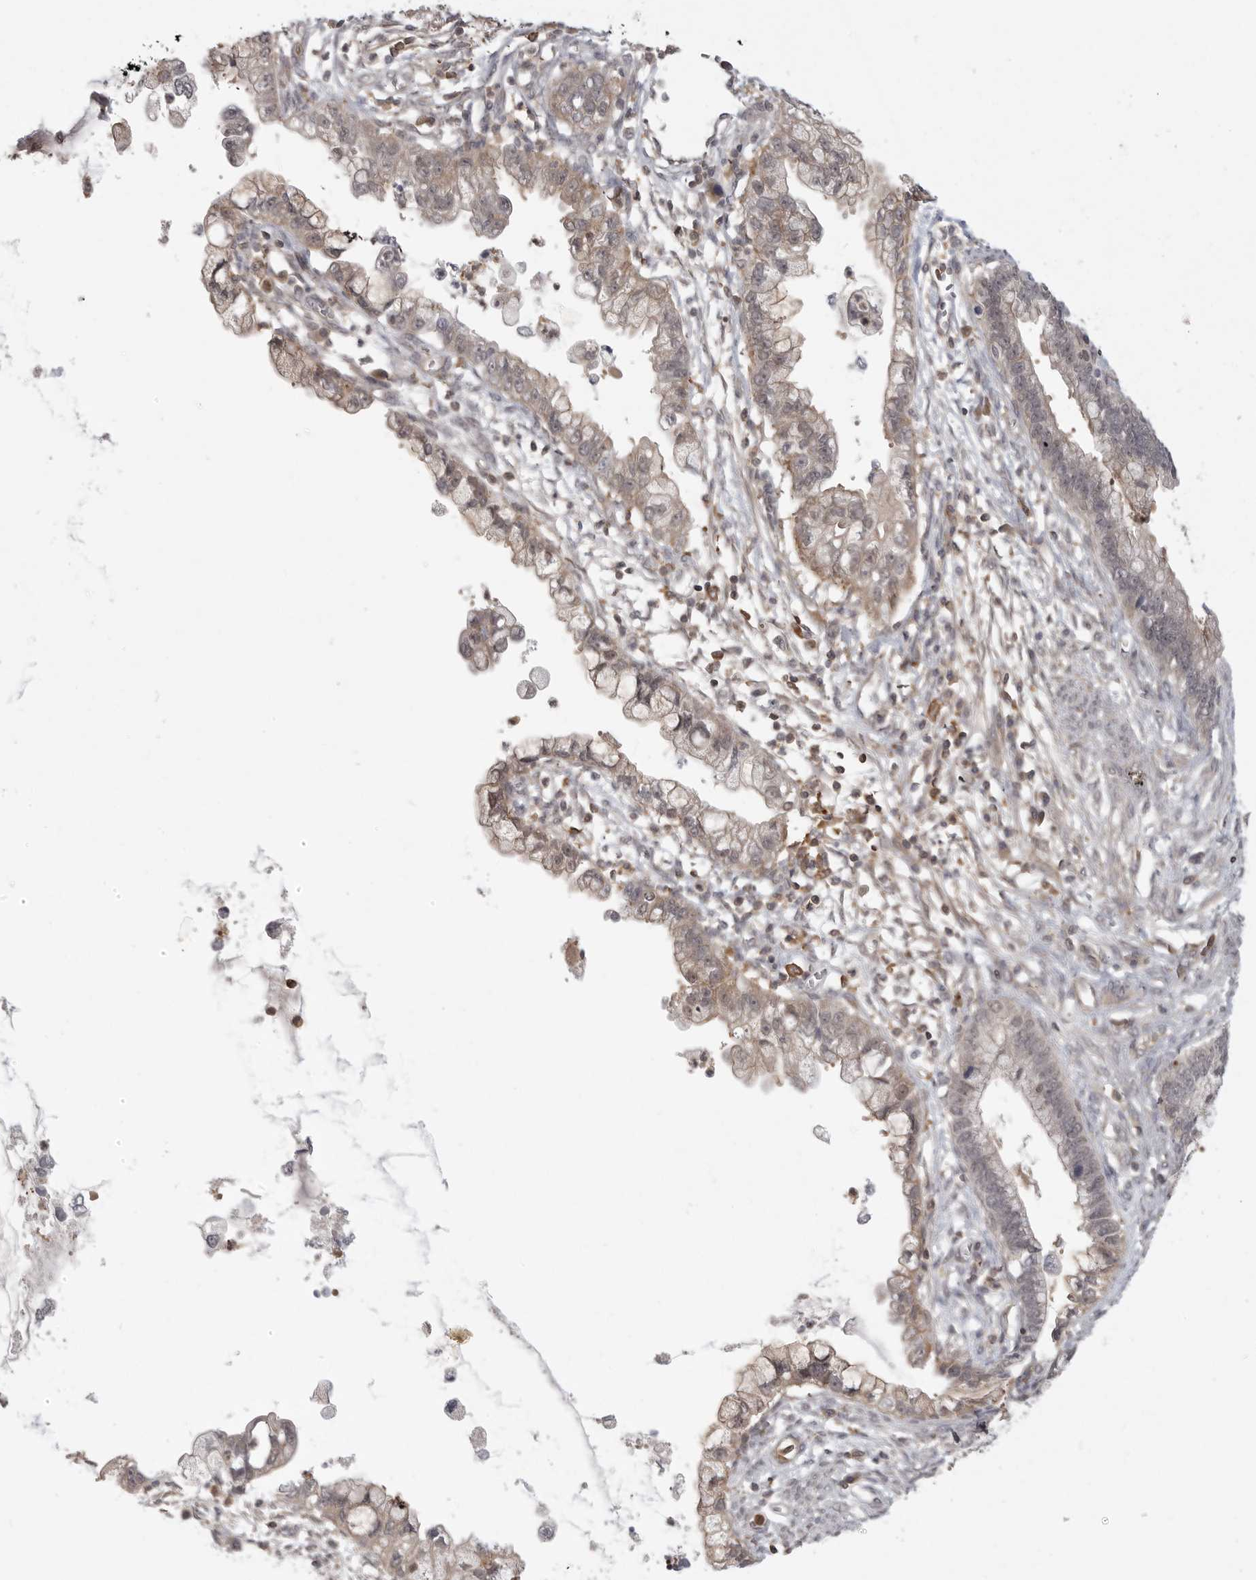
{"staining": {"intensity": "weak", "quantity": "<25%", "location": "cytoplasmic/membranous"}, "tissue": "cervical cancer", "cell_type": "Tumor cells", "image_type": "cancer", "snomed": [{"axis": "morphology", "description": "Adenocarcinoma, NOS"}, {"axis": "topography", "description": "Cervix"}], "caption": "This is an immunohistochemistry micrograph of human cervical cancer. There is no positivity in tumor cells.", "gene": "DBNL", "patient": {"sex": "female", "age": 44}}